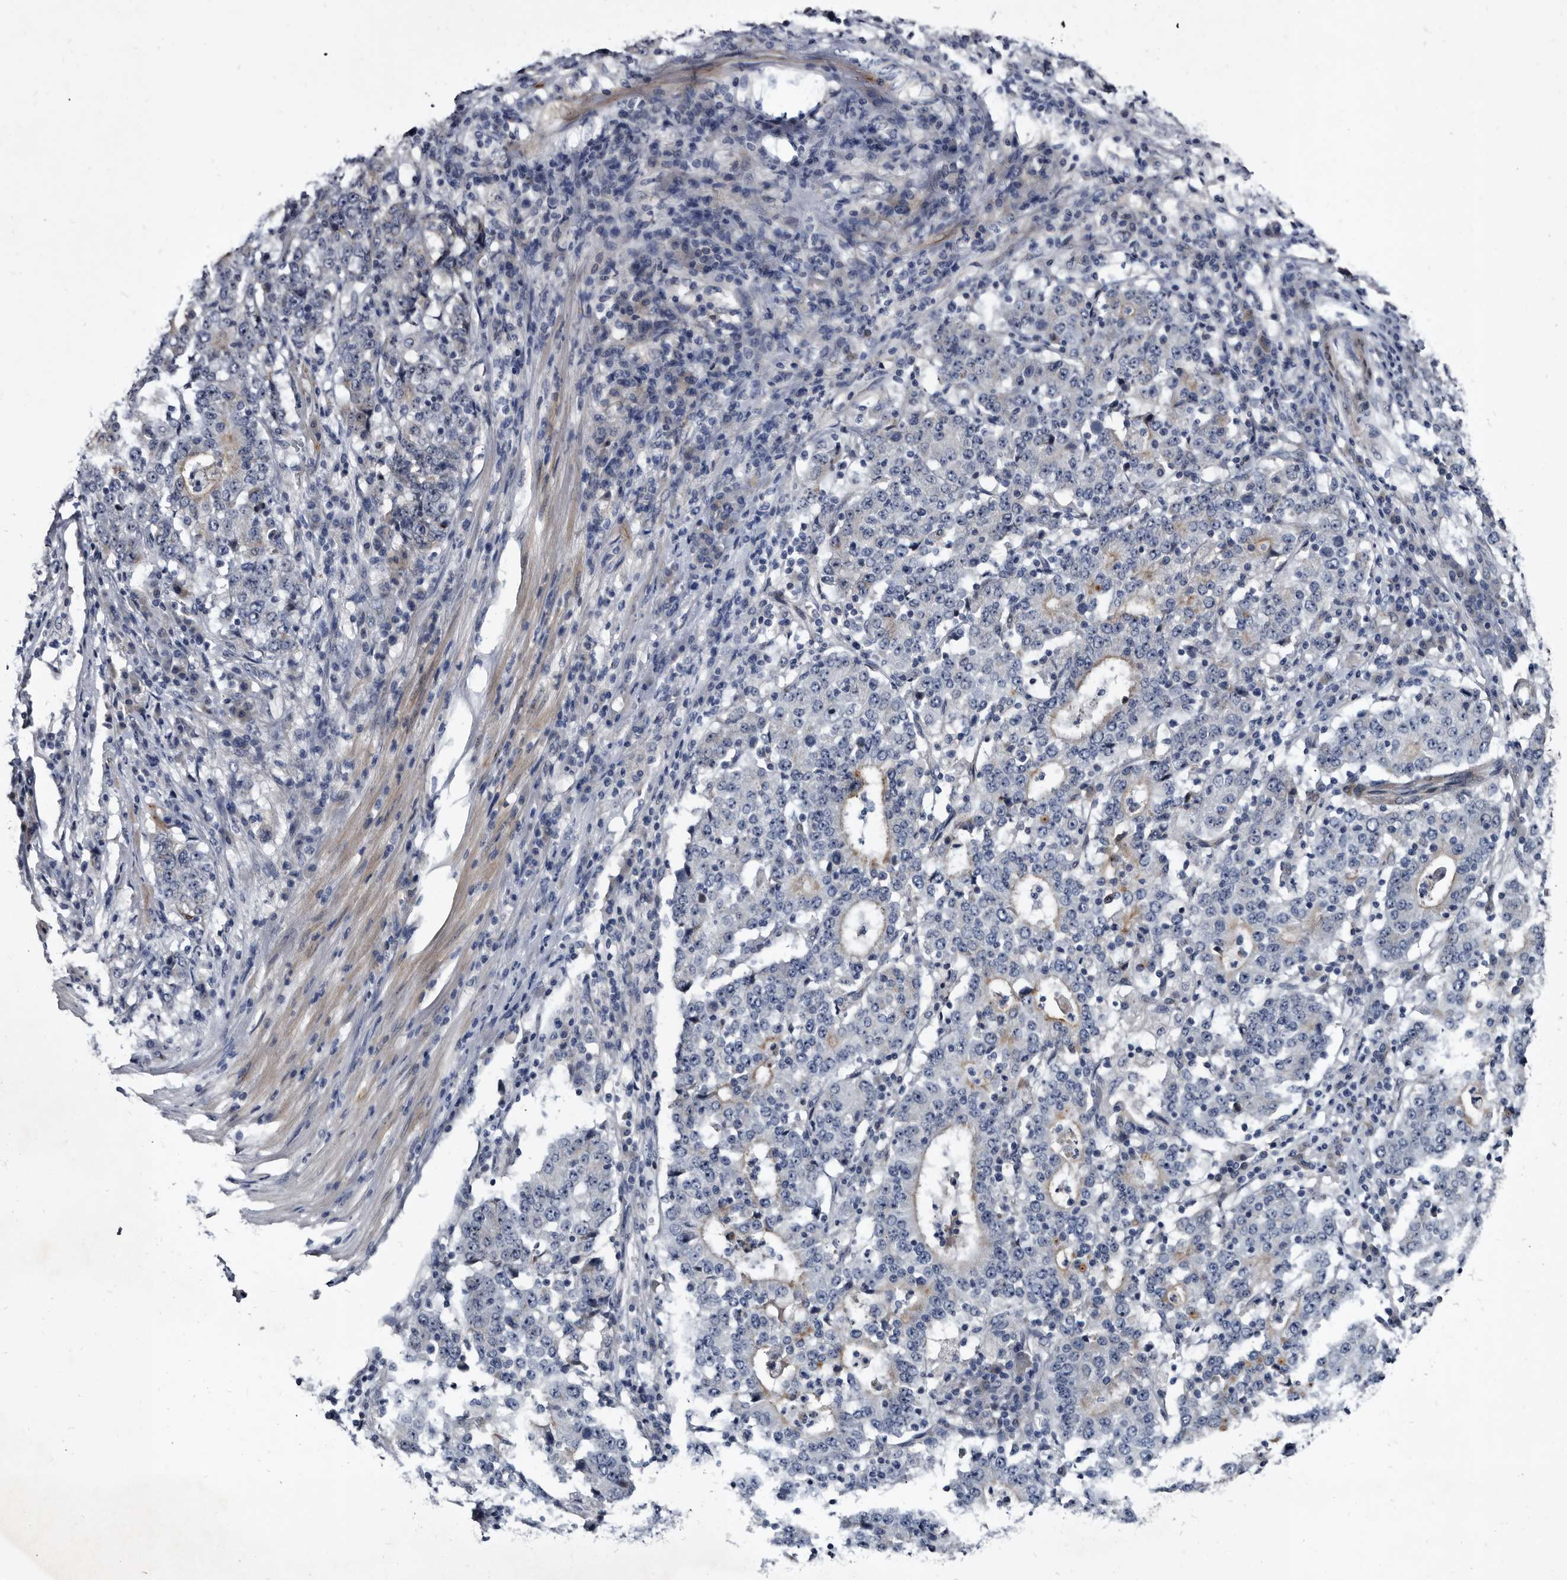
{"staining": {"intensity": "weak", "quantity": "<25%", "location": "cytoplasmic/membranous"}, "tissue": "stomach cancer", "cell_type": "Tumor cells", "image_type": "cancer", "snomed": [{"axis": "morphology", "description": "Adenocarcinoma, NOS"}, {"axis": "topography", "description": "Stomach"}], "caption": "Immunohistochemistry (IHC) micrograph of neoplastic tissue: human stomach cancer stained with DAB (3,3'-diaminobenzidine) shows no significant protein expression in tumor cells. The staining is performed using DAB brown chromogen with nuclei counter-stained in using hematoxylin.", "gene": "PRSS8", "patient": {"sex": "male", "age": 59}}